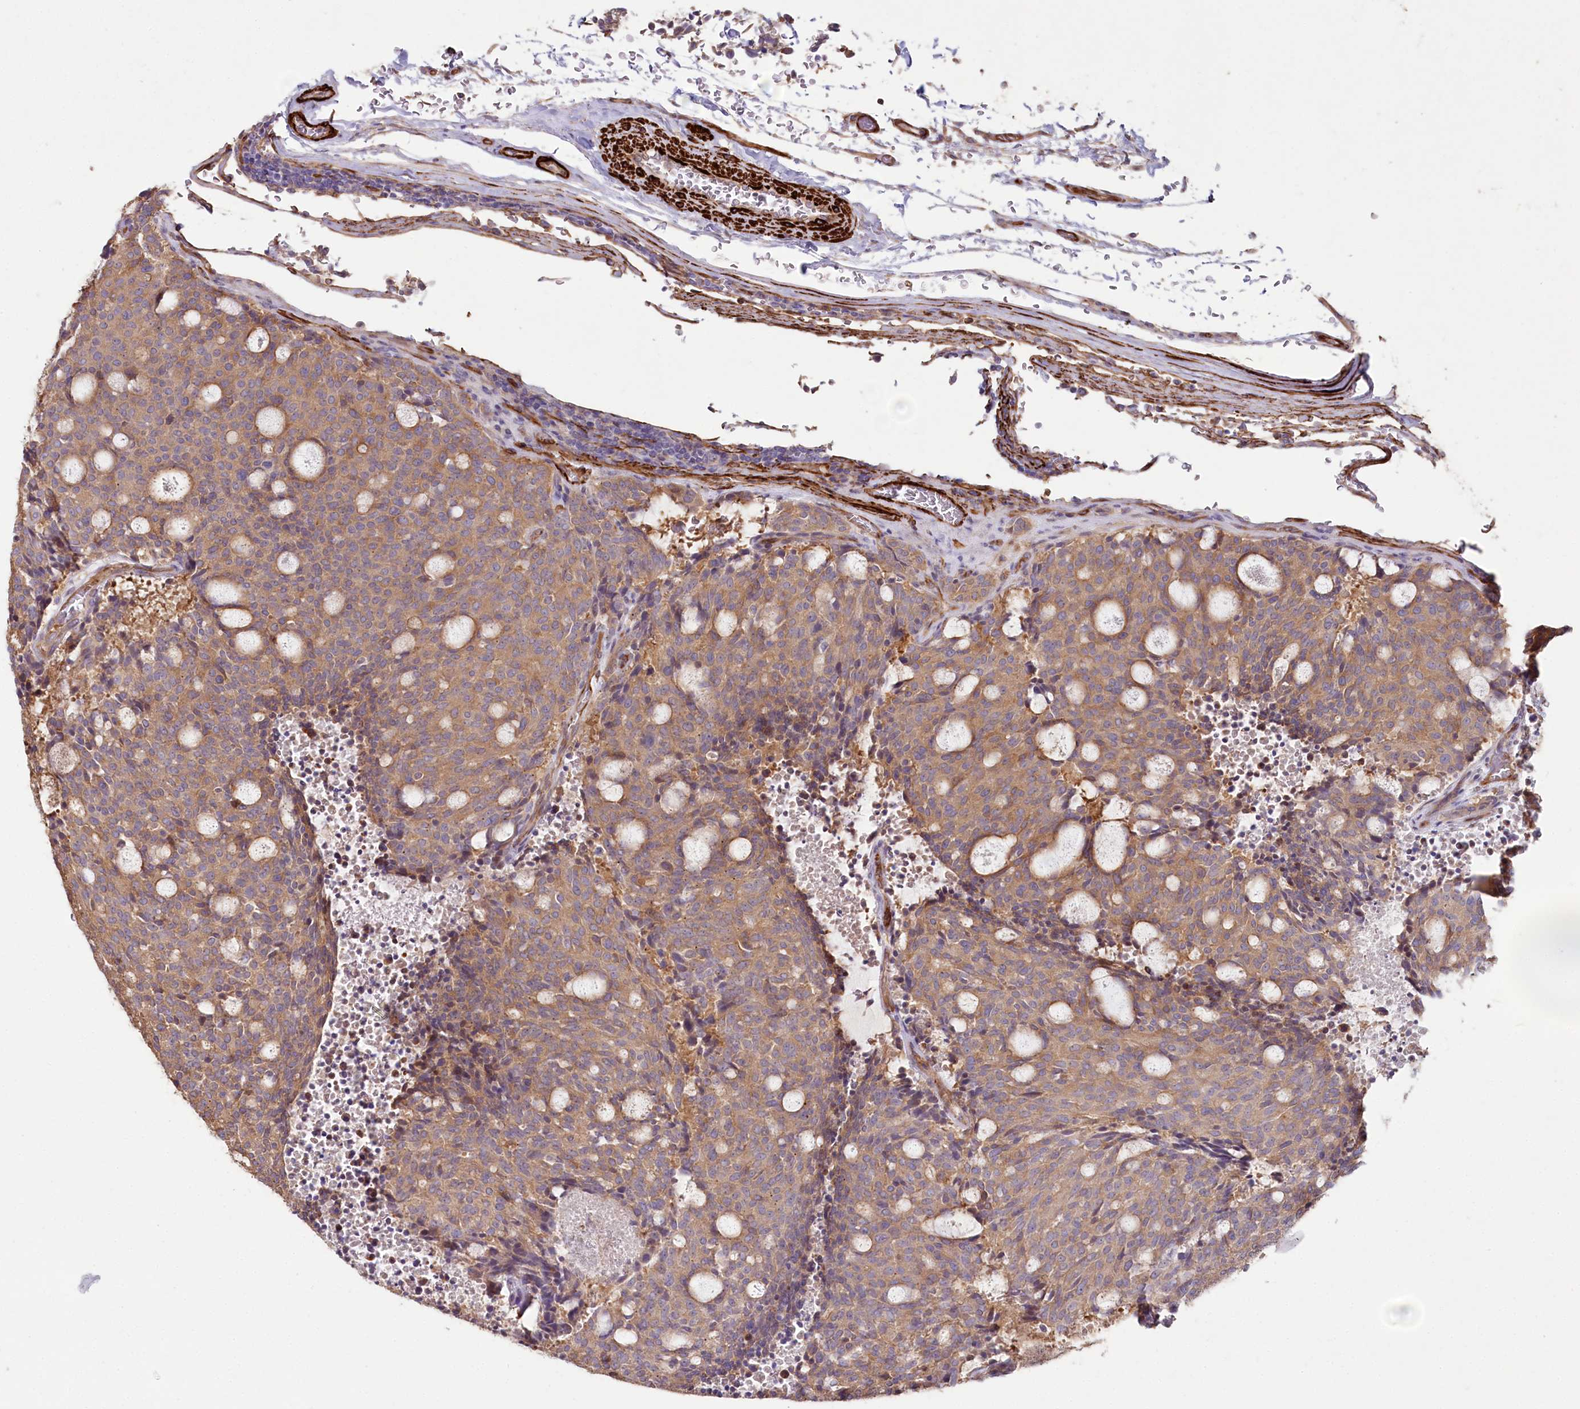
{"staining": {"intensity": "moderate", "quantity": ">75%", "location": "cytoplasmic/membranous"}, "tissue": "carcinoid", "cell_type": "Tumor cells", "image_type": "cancer", "snomed": [{"axis": "morphology", "description": "Carcinoid, malignant, NOS"}, {"axis": "topography", "description": "Pancreas"}], "caption": "A brown stain shows moderate cytoplasmic/membranous staining of a protein in carcinoid tumor cells. Using DAB (3,3'-diaminobenzidine) (brown) and hematoxylin (blue) stains, captured at high magnification using brightfield microscopy.", "gene": "SUMF1", "patient": {"sex": "female", "age": 54}}